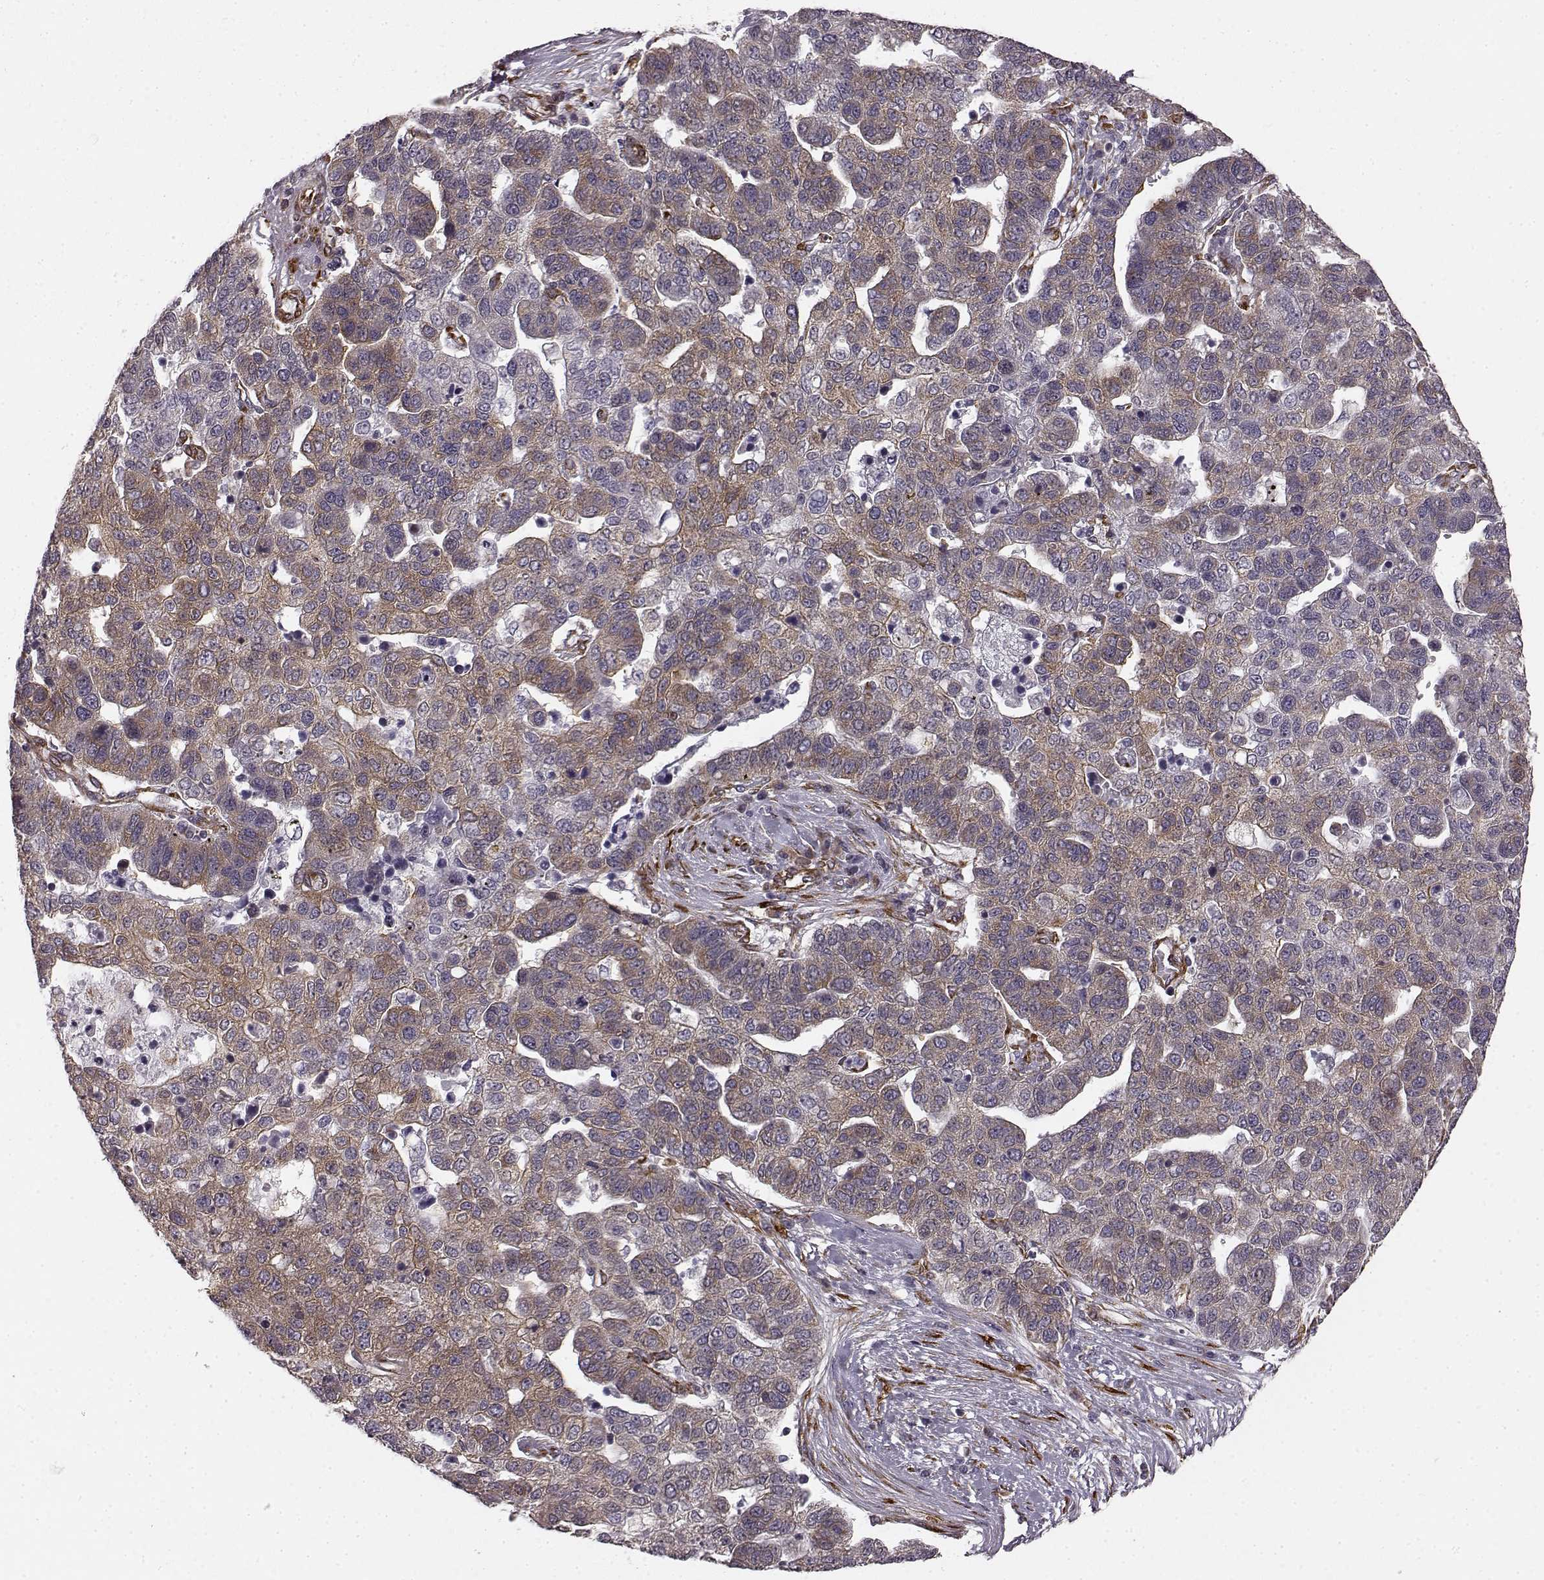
{"staining": {"intensity": "weak", "quantity": ">75%", "location": "cytoplasmic/membranous"}, "tissue": "pancreatic cancer", "cell_type": "Tumor cells", "image_type": "cancer", "snomed": [{"axis": "morphology", "description": "Adenocarcinoma, NOS"}, {"axis": "topography", "description": "Pancreas"}], "caption": "This image shows pancreatic adenocarcinoma stained with immunohistochemistry to label a protein in brown. The cytoplasmic/membranous of tumor cells show weak positivity for the protein. Nuclei are counter-stained blue.", "gene": "TMEM14A", "patient": {"sex": "female", "age": 61}}